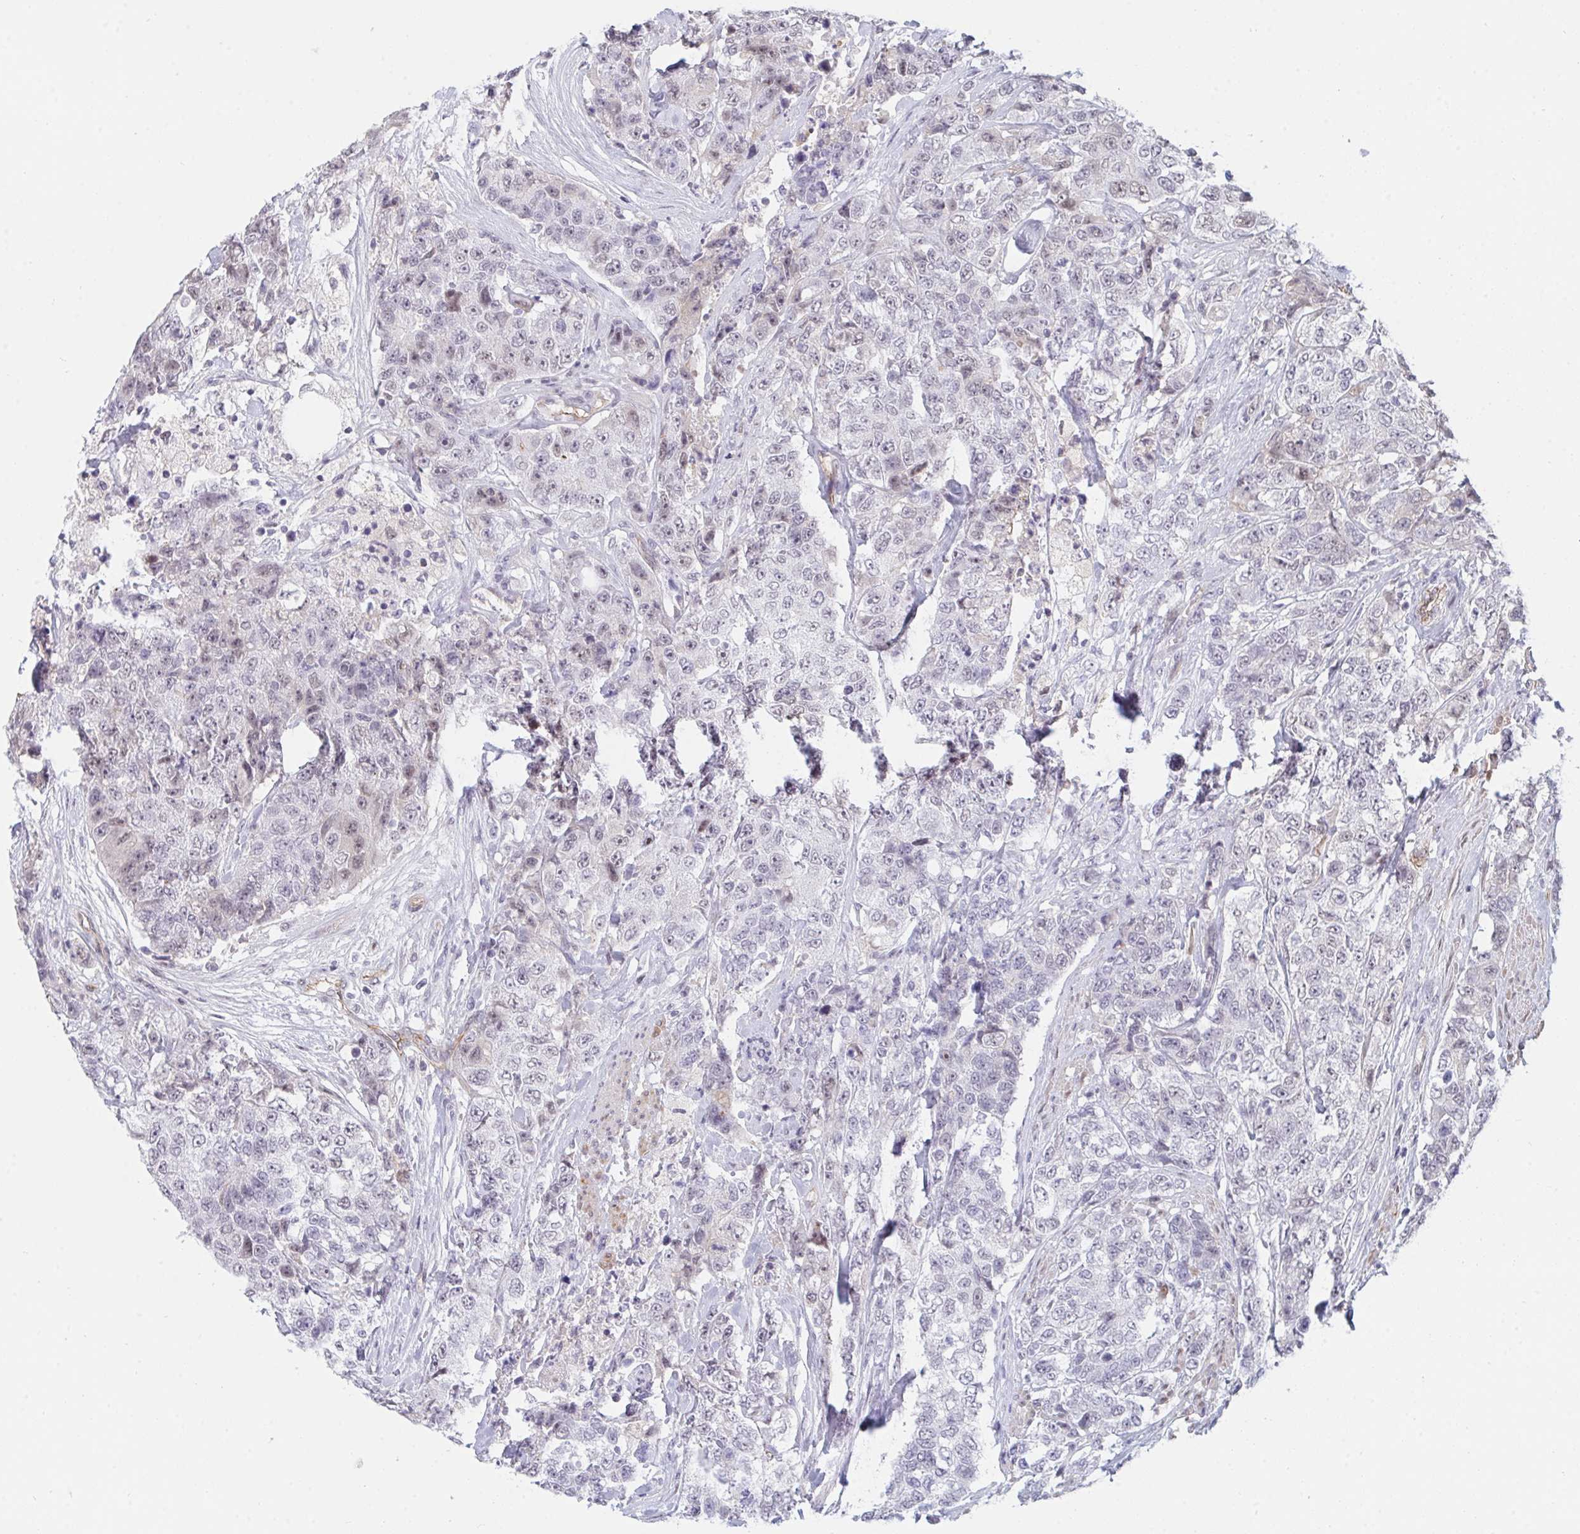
{"staining": {"intensity": "negative", "quantity": "none", "location": "none"}, "tissue": "urothelial cancer", "cell_type": "Tumor cells", "image_type": "cancer", "snomed": [{"axis": "morphology", "description": "Urothelial carcinoma, High grade"}, {"axis": "topography", "description": "Urinary bladder"}], "caption": "This histopathology image is of urothelial cancer stained with IHC to label a protein in brown with the nuclei are counter-stained blue. There is no expression in tumor cells.", "gene": "DSCAML1", "patient": {"sex": "female", "age": 78}}